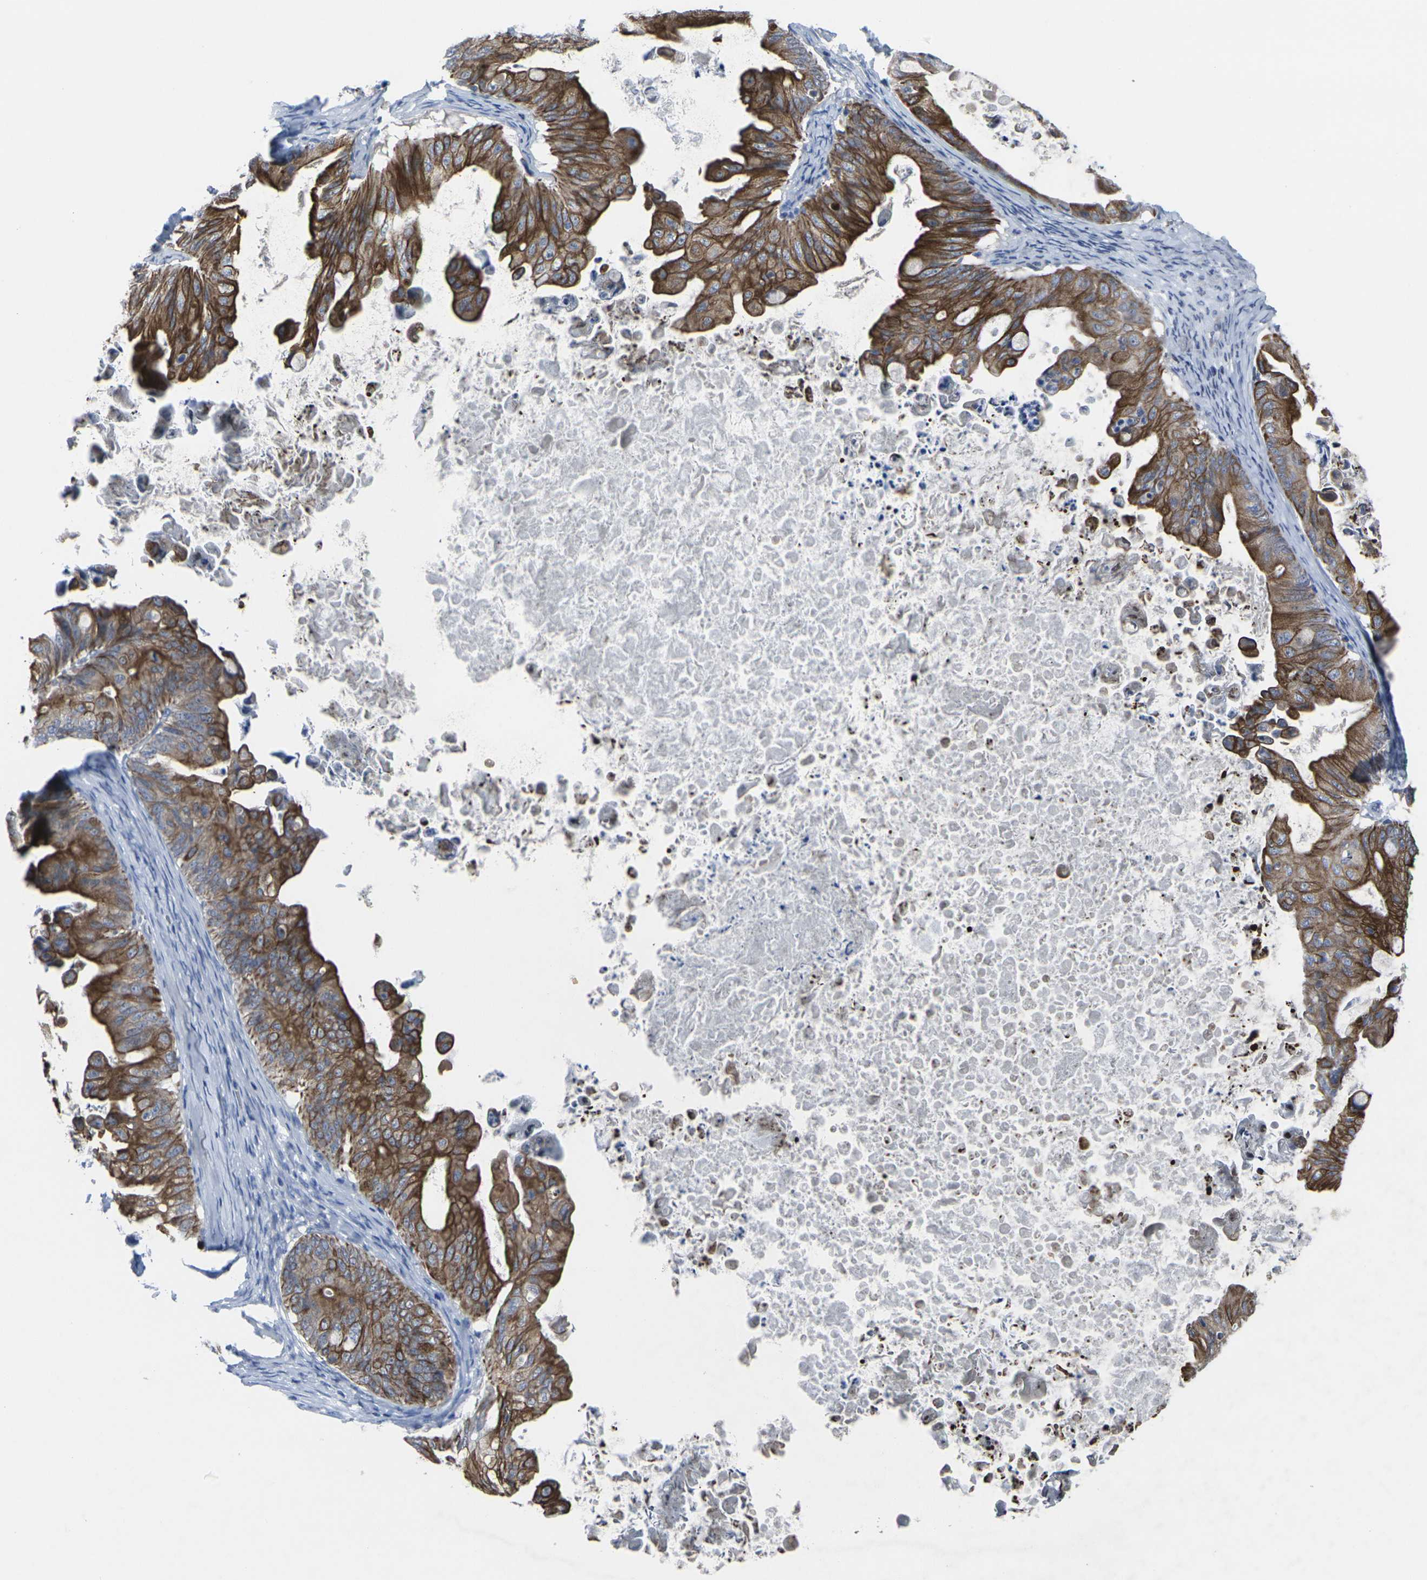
{"staining": {"intensity": "strong", "quantity": ">75%", "location": "cytoplasmic/membranous"}, "tissue": "ovarian cancer", "cell_type": "Tumor cells", "image_type": "cancer", "snomed": [{"axis": "morphology", "description": "Cystadenocarcinoma, mucinous, NOS"}, {"axis": "topography", "description": "Ovary"}], "caption": "Ovarian mucinous cystadenocarcinoma stained for a protein demonstrates strong cytoplasmic/membranous positivity in tumor cells.", "gene": "ANKRD46", "patient": {"sex": "female", "age": 37}}